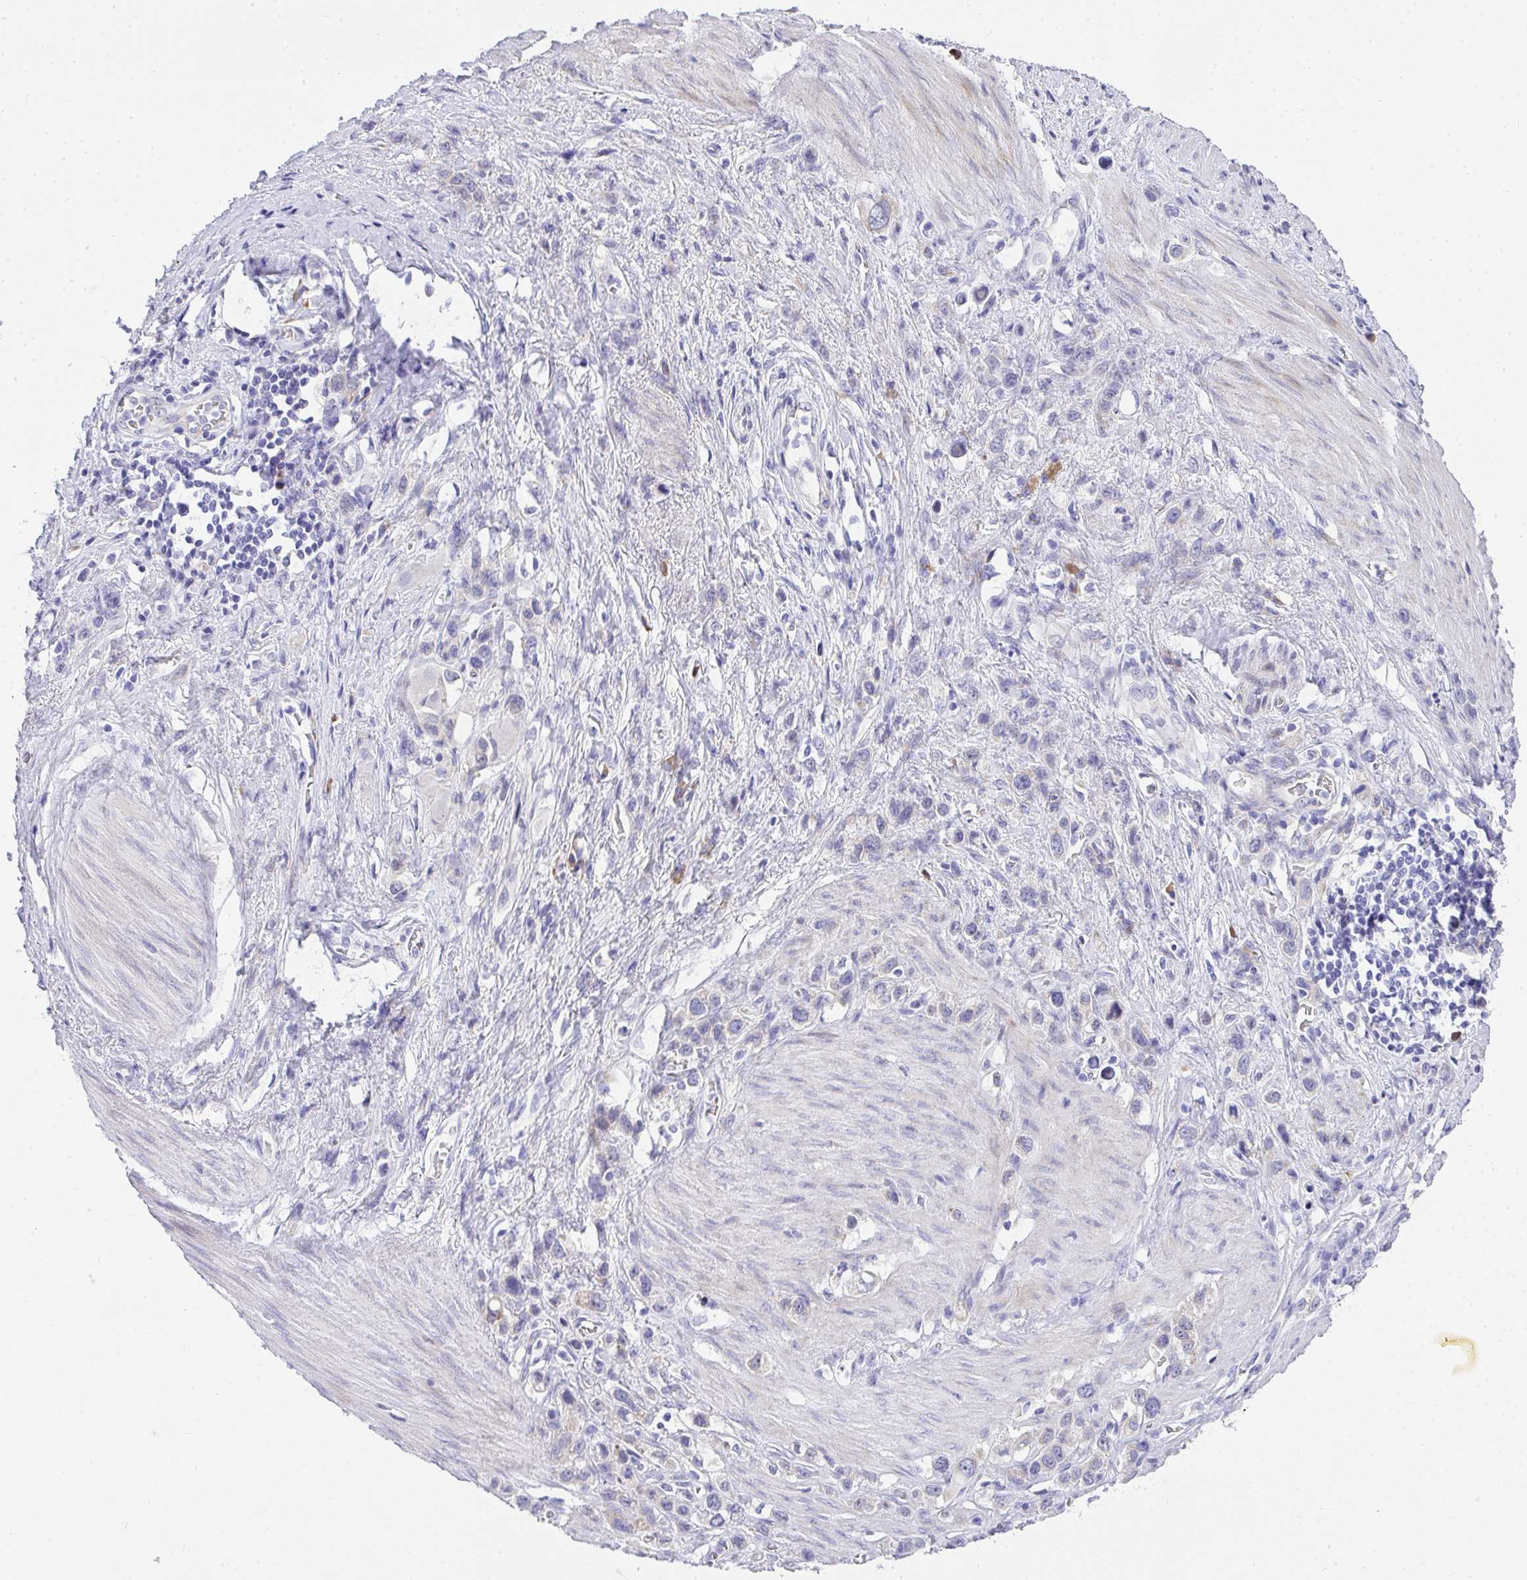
{"staining": {"intensity": "negative", "quantity": "none", "location": "none"}, "tissue": "stomach cancer", "cell_type": "Tumor cells", "image_type": "cancer", "snomed": [{"axis": "morphology", "description": "Adenocarcinoma, NOS"}, {"axis": "topography", "description": "Stomach"}], "caption": "DAB immunohistochemical staining of human adenocarcinoma (stomach) reveals no significant staining in tumor cells.", "gene": "ADRA2C", "patient": {"sex": "female", "age": 65}}